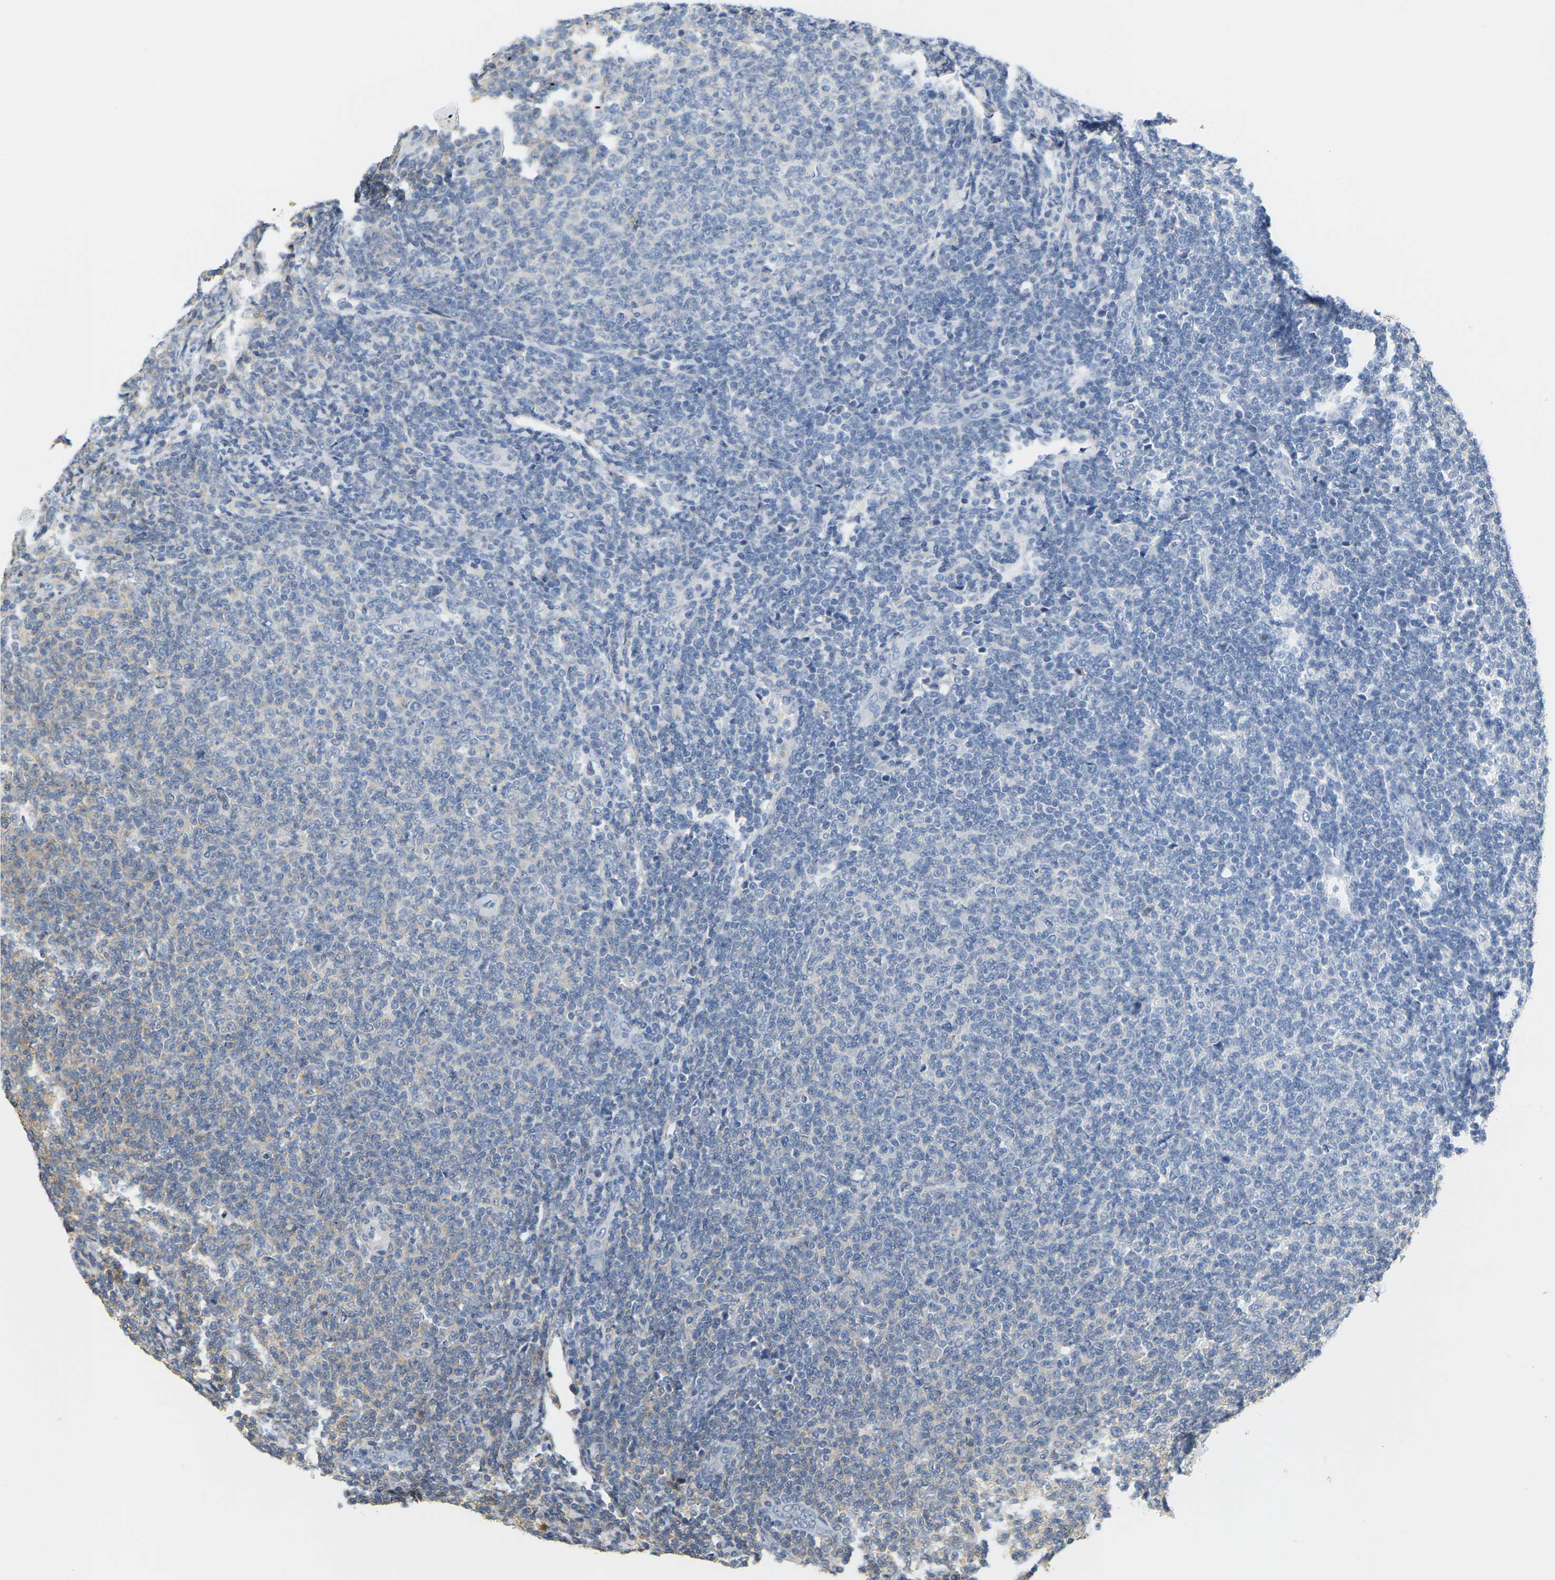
{"staining": {"intensity": "negative", "quantity": "none", "location": "none"}, "tissue": "lymphoma", "cell_type": "Tumor cells", "image_type": "cancer", "snomed": [{"axis": "morphology", "description": "Malignant lymphoma, non-Hodgkin's type, Low grade"}, {"axis": "topography", "description": "Lymph node"}], "caption": "The photomicrograph displays no staining of tumor cells in malignant lymphoma, non-Hodgkin's type (low-grade).", "gene": "OTOF", "patient": {"sex": "male", "age": 66}}